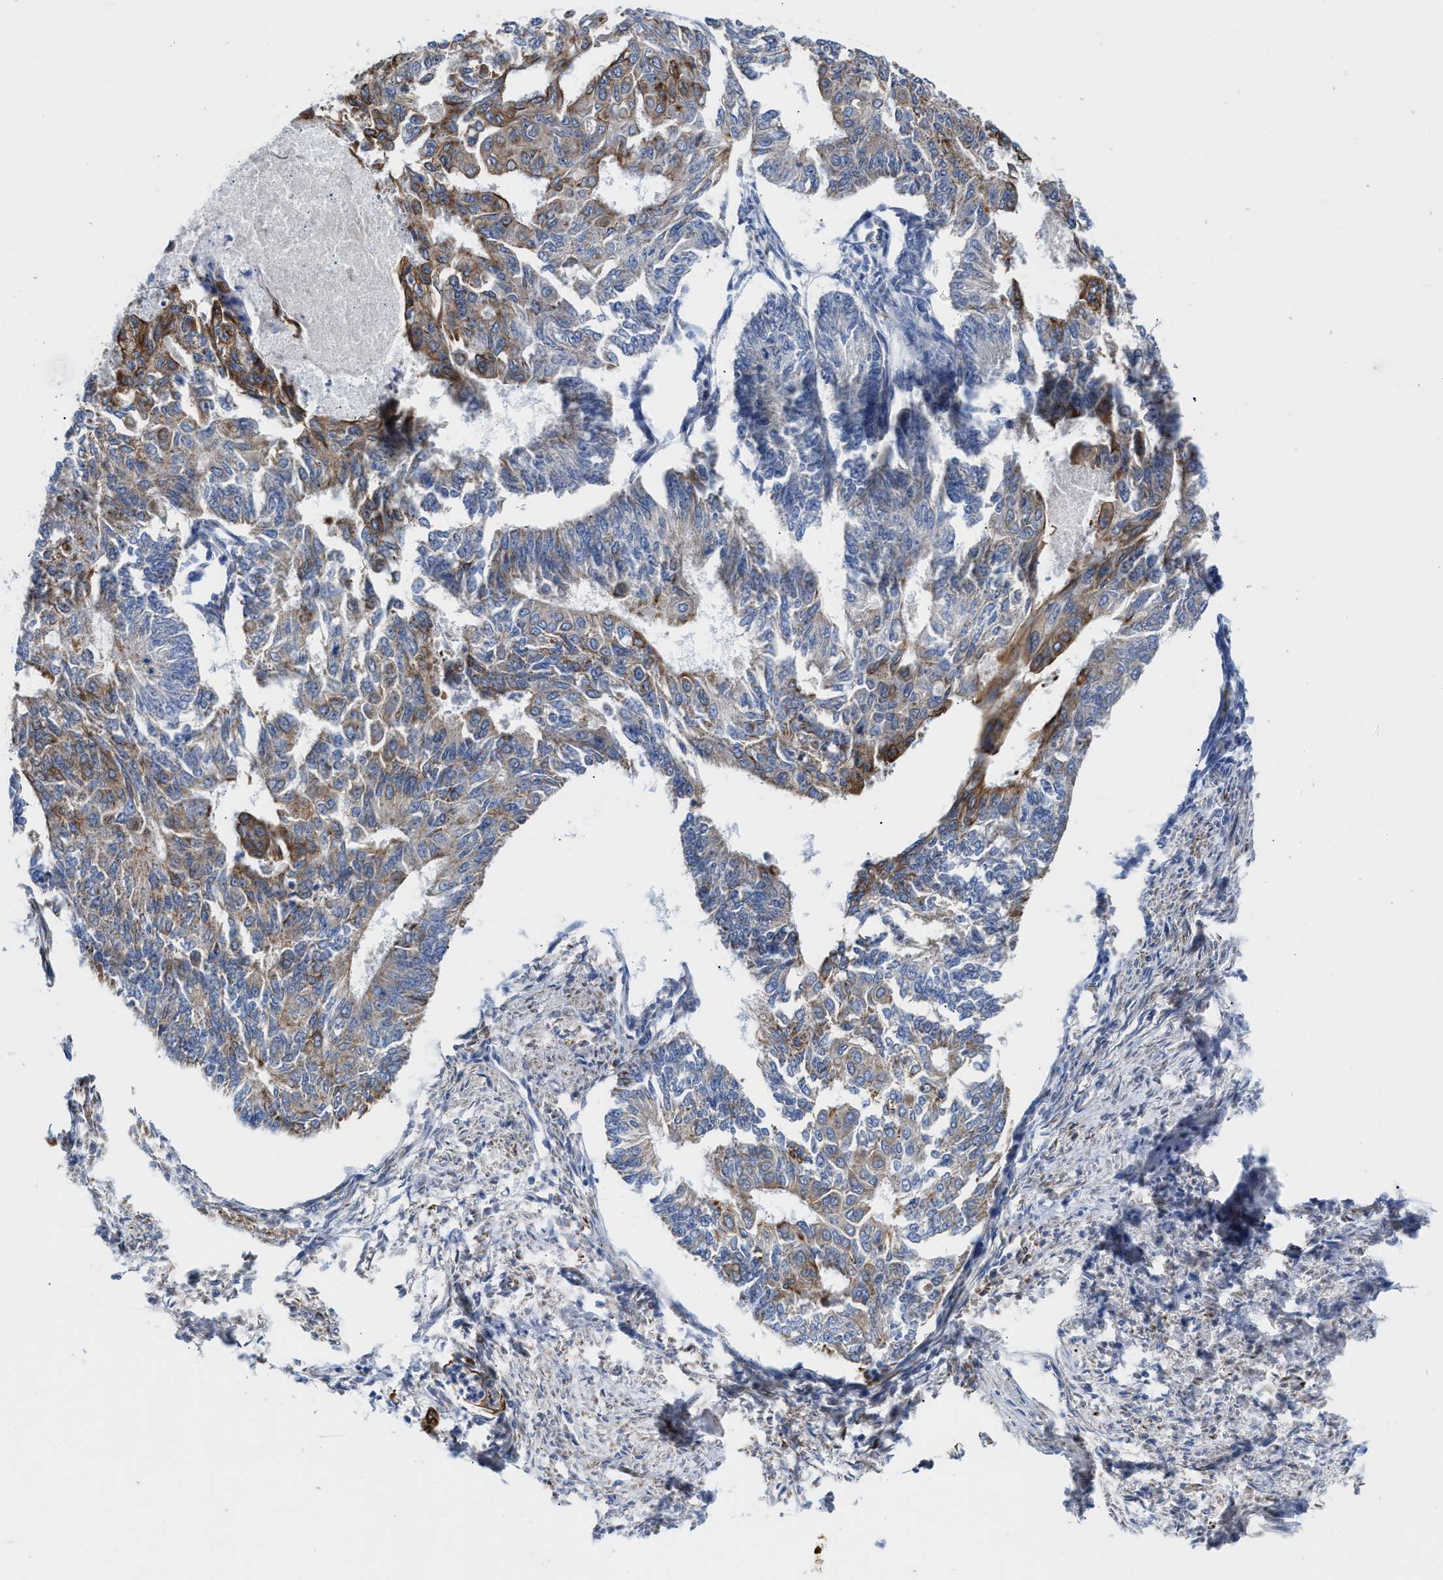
{"staining": {"intensity": "weak", "quantity": "<25%", "location": "cytoplasmic/membranous"}, "tissue": "endometrial cancer", "cell_type": "Tumor cells", "image_type": "cancer", "snomed": [{"axis": "morphology", "description": "Adenocarcinoma, NOS"}, {"axis": "topography", "description": "Endometrium"}], "caption": "Immunohistochemistry image of neoplastic tissue: endometrial cancer (adenocarcinoma) stained with DAB reveals no significant protein positivity in tumor cells. (Stains: DAB IHC with hematoxylin counter stain, Microscopy: brightfield microscopy at high magnification).", "gene": "JAG1", "patient": {"sex": "female", "age": 32}}